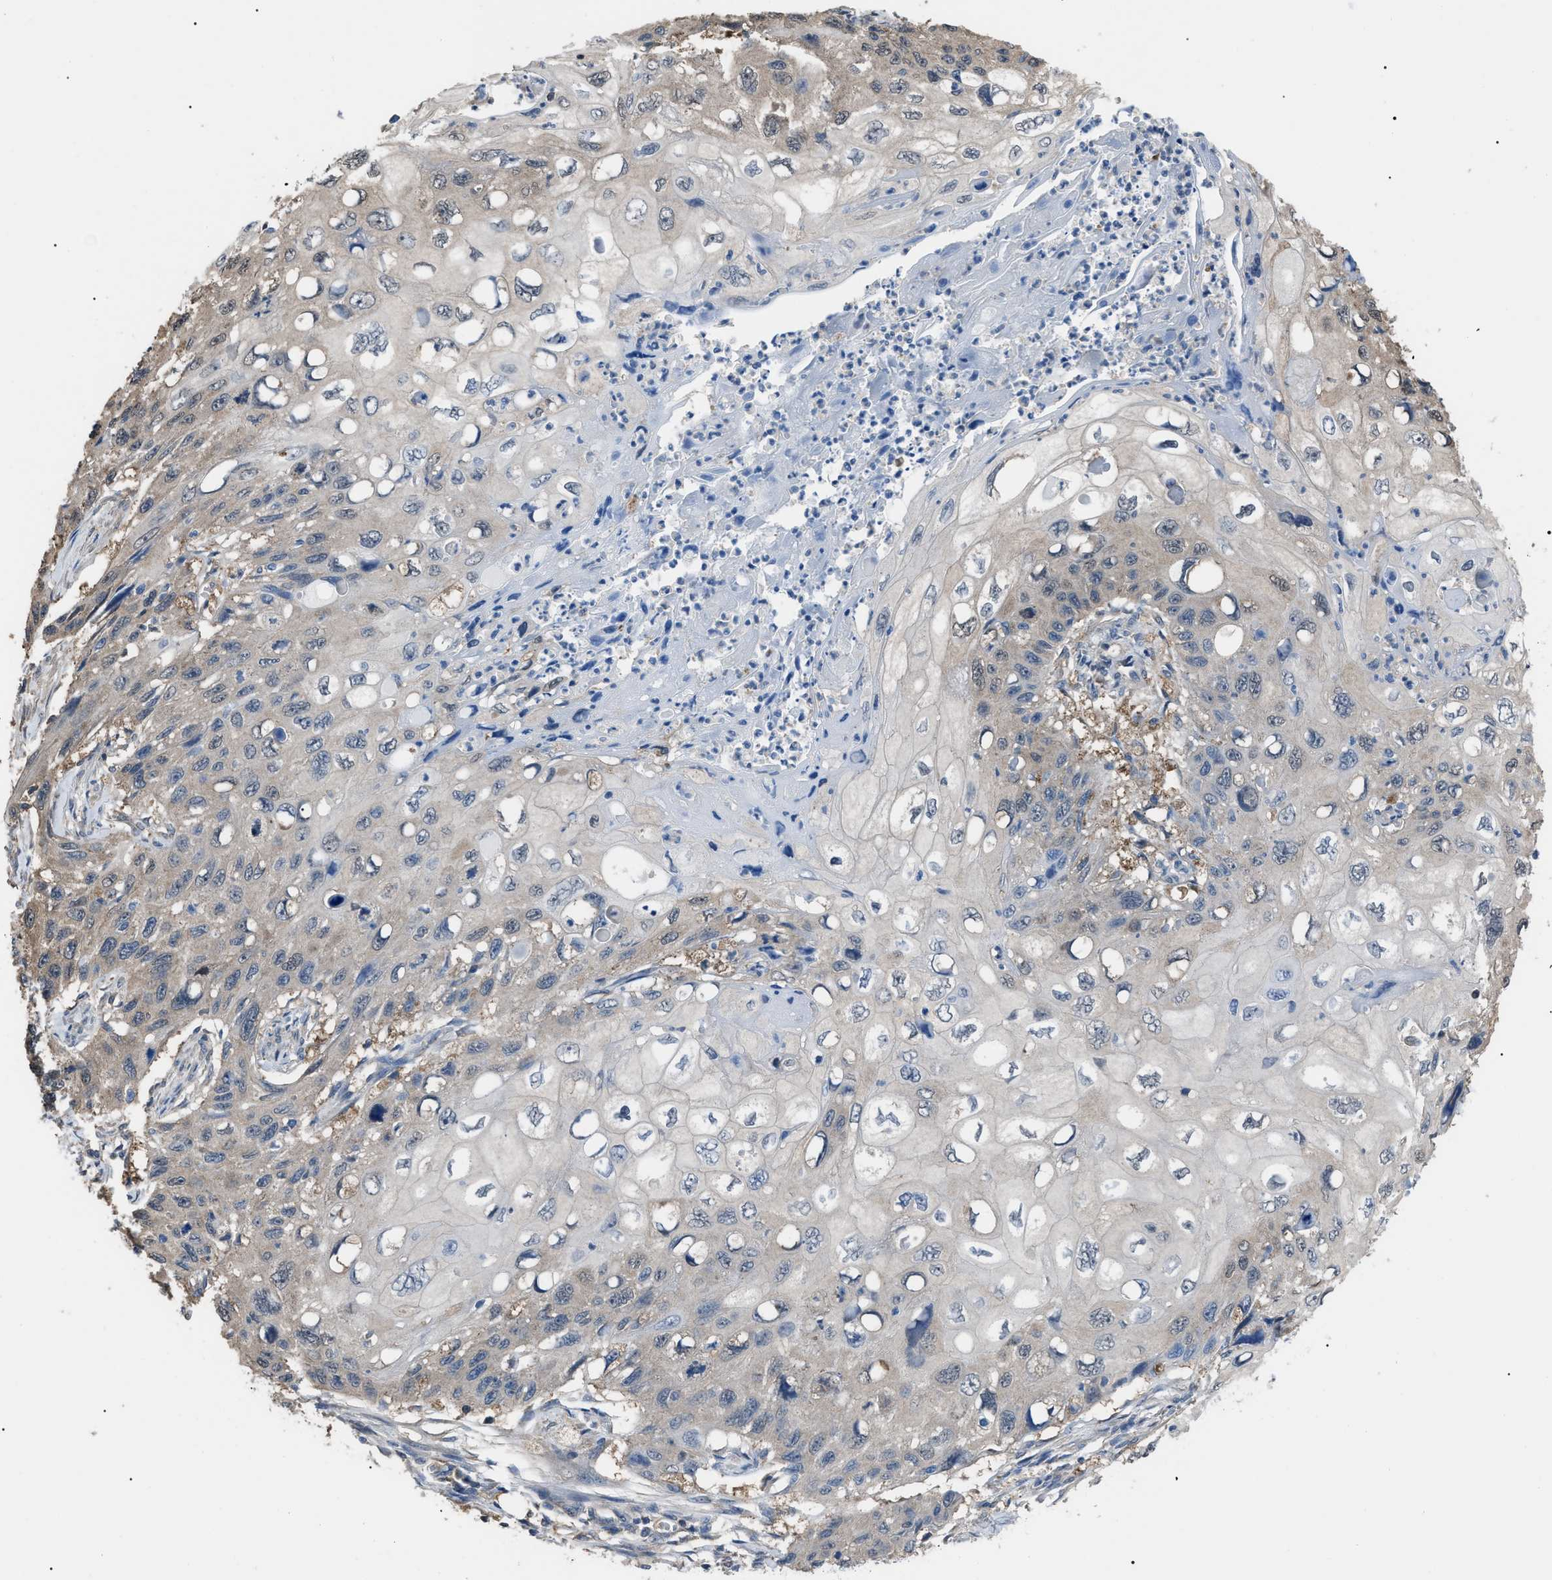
{"staining": {"intensity": "weak", "quantity": "<25%", "location": "cytoplasmic/membranous"}, "tissue": "cervical cancer", "cell_type": "Tumor cells", "image_type": "cancer", "snomed": [{"axis": "morphology", "description": "Squamous cell carcinoma, NOS"}, {"axis": "topography", "description": "Cervix"}], "caption": "Immunohistochemical staining of squamous cell carcinoma (cervical) demonstrates no significant expression in tumor cells.", "gene": "PDCD5", "patient": {"sex": "female", "age": 70}}